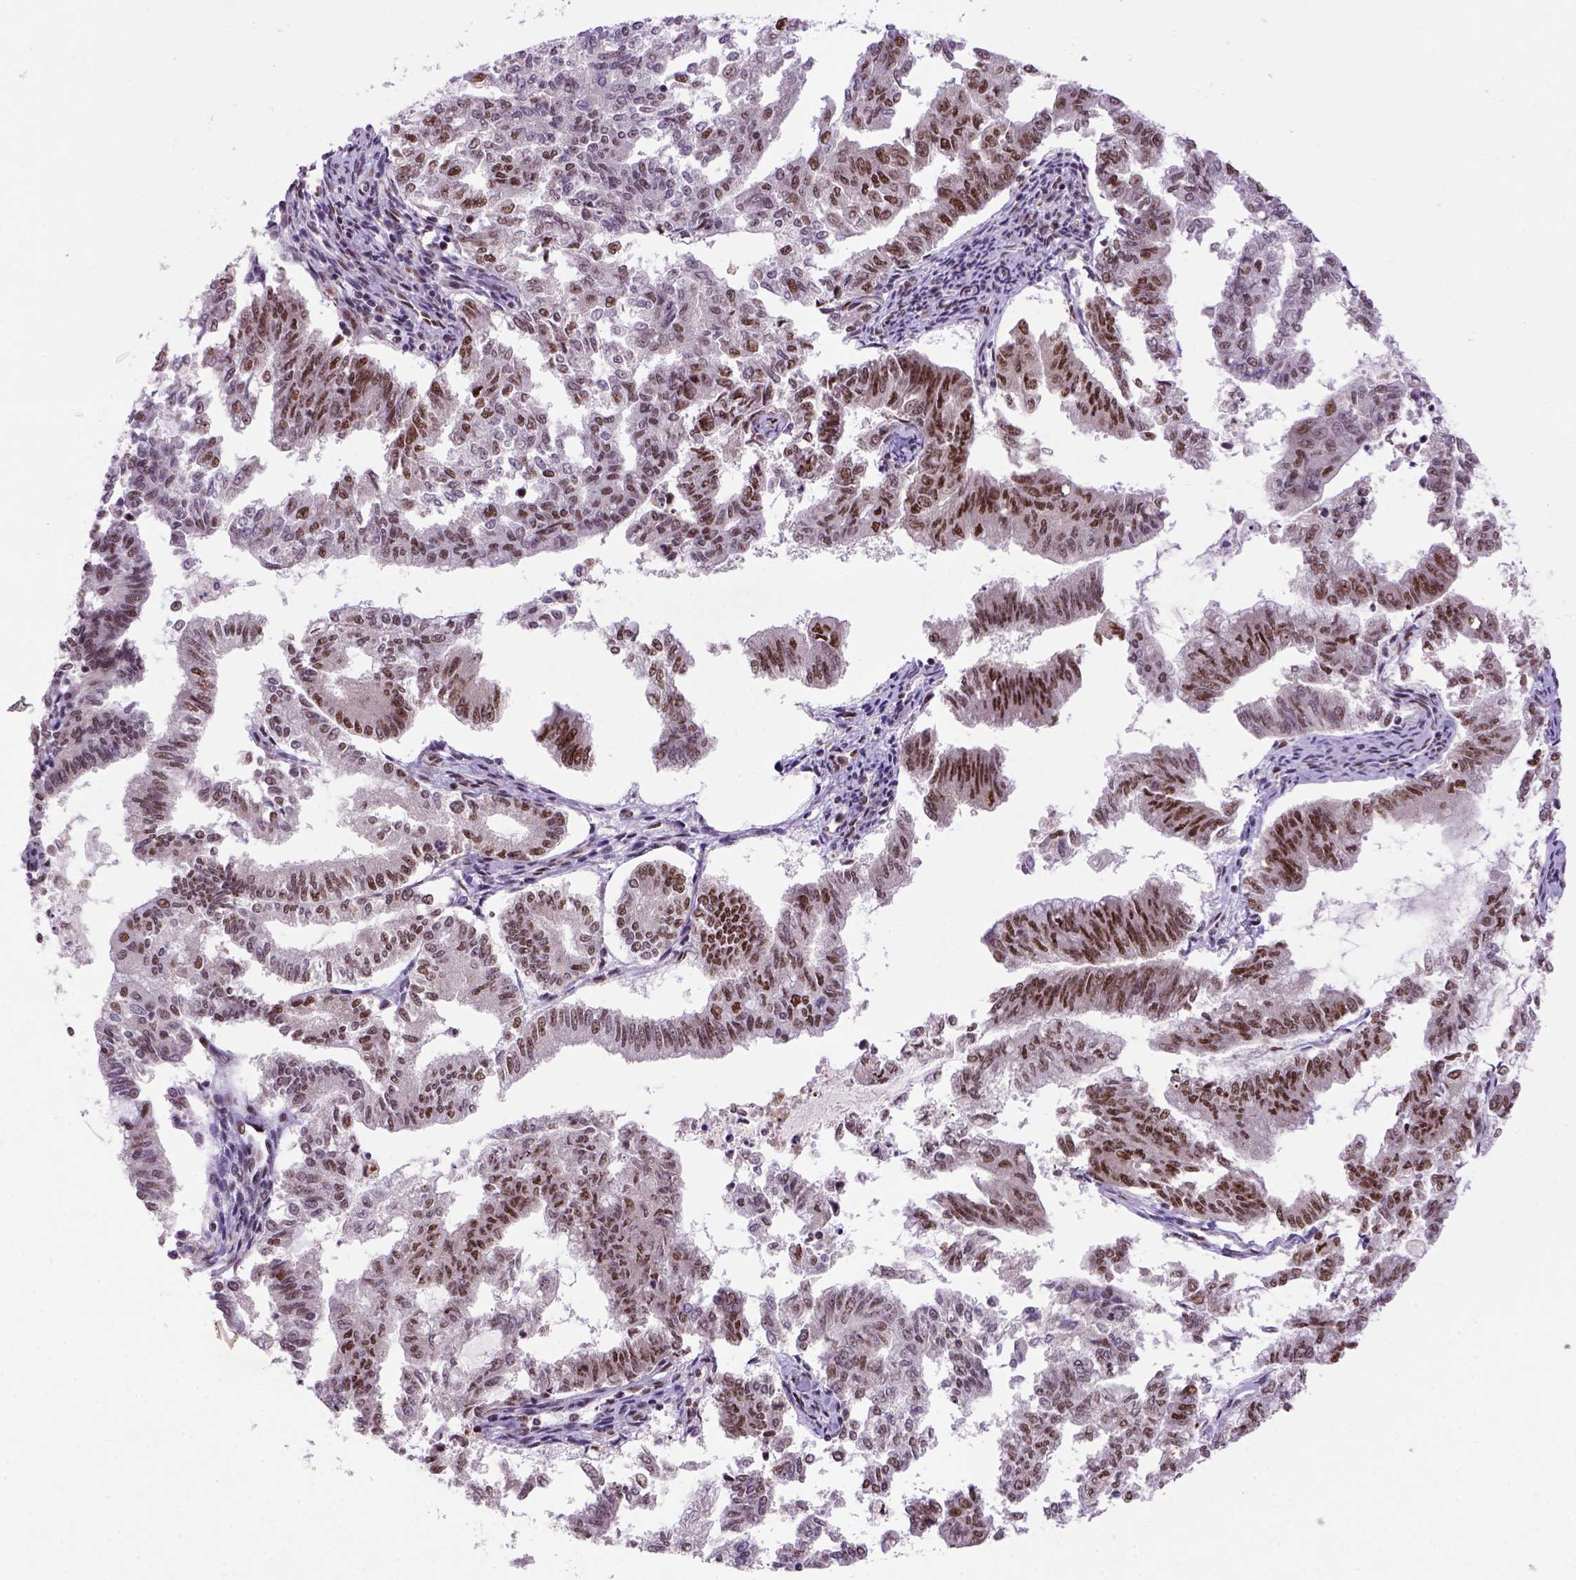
{"staining": {"intensity": "moderate", "quantity": ">75%", "location": "cytoplasmic/membranous"}, "tissue": "endometrial cancer", "cell_type": "Tumor cells", "image_type": "cancer", "snomed": [{"axis": "morphology", "description": "Adenocarcinoma, NOS"}, {"axis": "topography", "description": "Endometrium"}], "caption": "High-power microscopy captured an immunohistochemistry (IHC) histopathology image of endometrial cancer, revealing moderate cytoplasmic/membranous positivity in about >75% of tumor cells. (DAB (3,3'-diaminobenzidine) IHC, brown staining for protein, blue staining for nuclei).", "gene": "NSMCE2", "patient": {"sex": "female", "age": 79}}